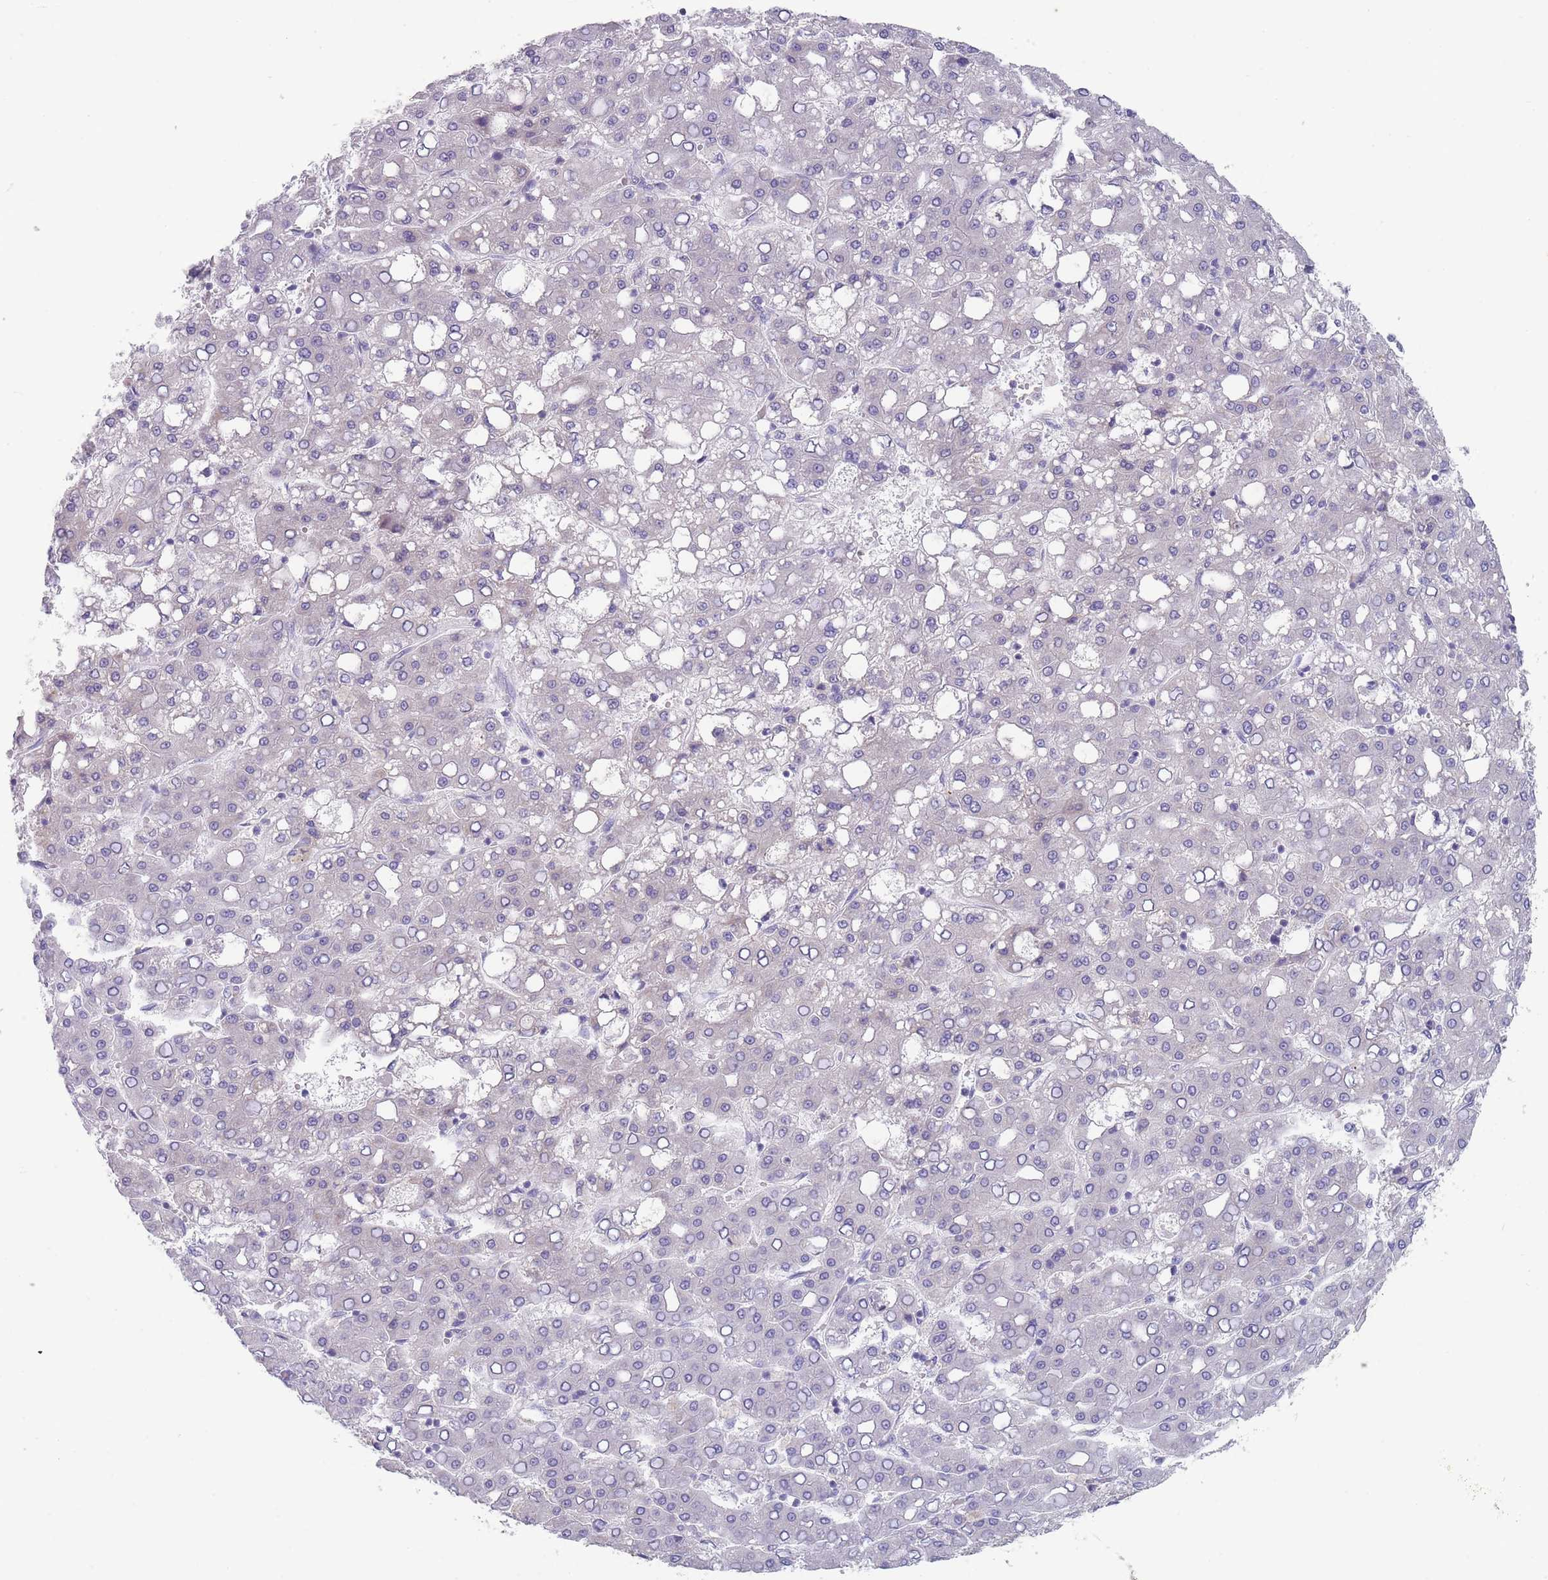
{"staining": {"intensity": "negative", "quantity": "none", "location": "none"}, "tissue": "liver cancer", "cell_type": "Tumor cells", "image_type": "cancer", "snomed": [{"axis": "morphology", "description": "Carcinoma, Hepatocellular, NOS"}, {"axis": "topography", "description": "Liver"}], "caption": "Liver cancer (hepatocellular carcinoma) was stained to show a protein in brown. There is no significant positivity in tumor cells.", "gene": "MRPS14", "patient": {"sex": "male", "age": 65}}